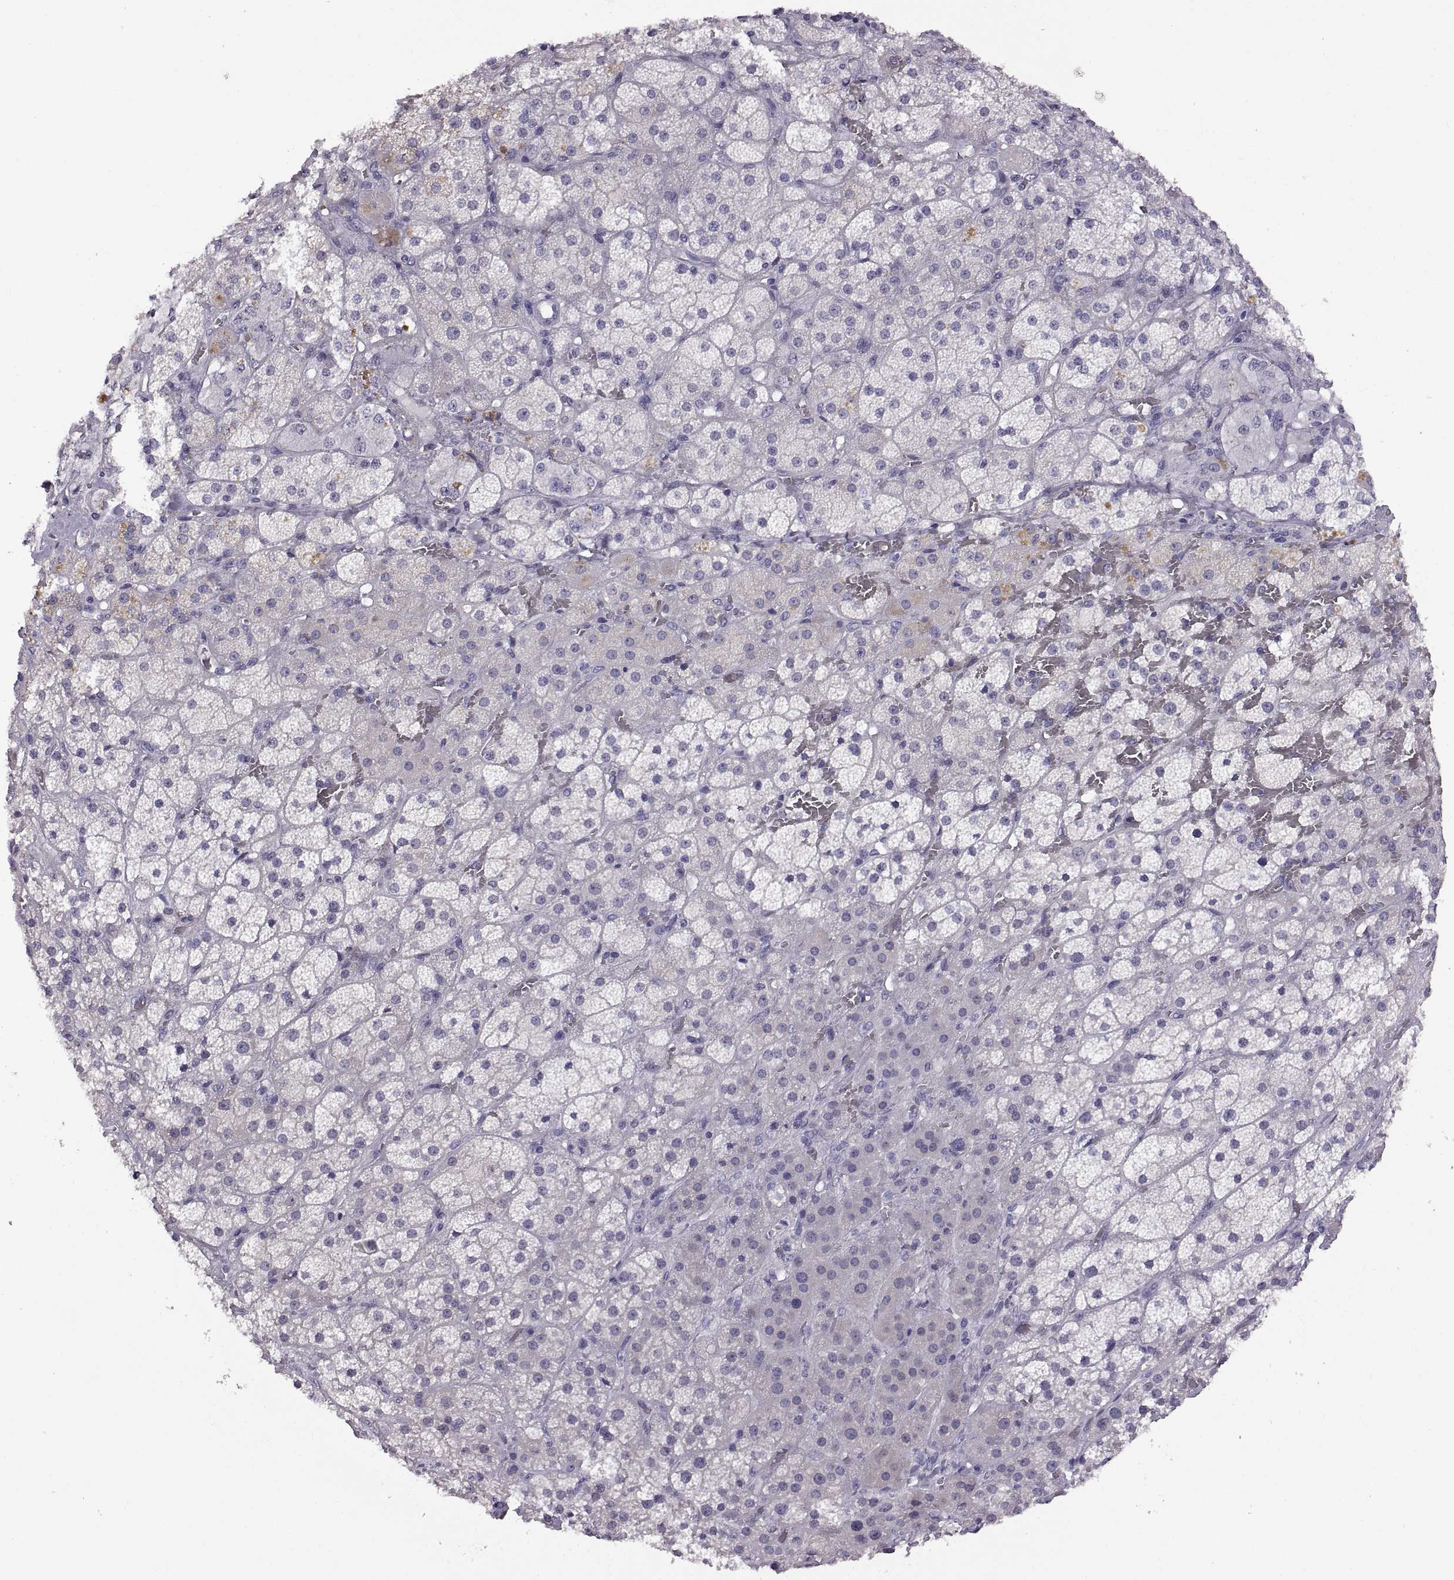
{"staining": {"intensity": "weak", "quantity": "<25%", "location": "cytoplasmic/membranous"}, "tissue": "adrenal gland", "cell_type": "Glandular cells", "image_type": "normal", "snomed": [{"axis": "morphology", "description": "Normal tissue, NOS"}, {"axis": "topography", "description": "Adrenal gland"}], "caption": "Glandular cells show no significant positivity in benign adrenal gland. The staining was performed using DAB (3,3'-diaminobenzidine) to visualize the protein expression in brown, while the nuclei were stained in blue with hematoxylin (Magnification: 20x).", "gene": "RDM1", "patient": {"sex": "male", "age": 57}}